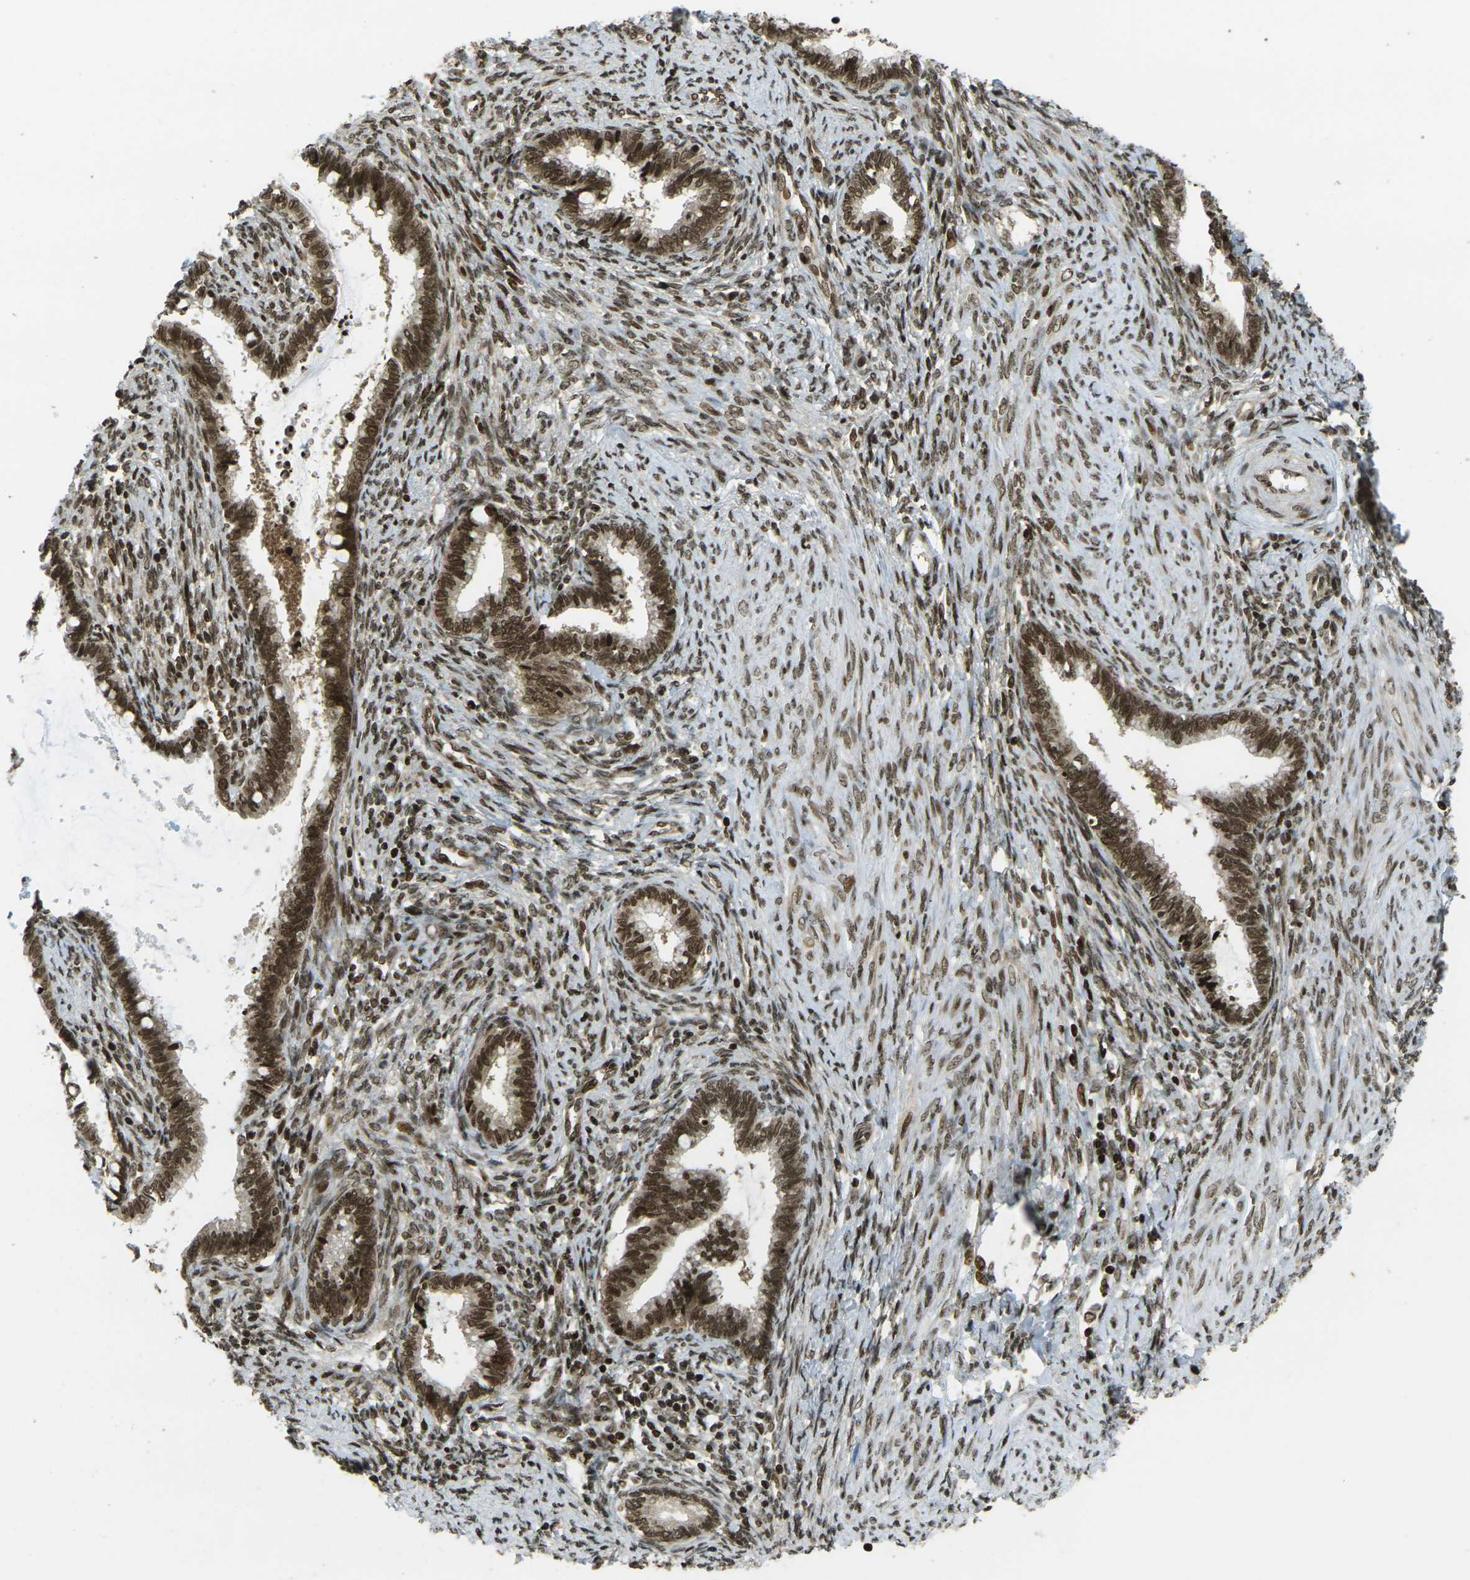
{"staining": {"intensity": "strong", "quantity": ">75%", "location": "cytoplasmic/membranous,nuclear"}, "tissue": "cervical cancer", "cell_type": "Tumor cells", "image_type": "cancer", "snomed": [{"axis": "morphology", "description": "Adenocarcinoma, NOS"}, {"axis": "topography", "description": "Cervix"}], "caption": "DAB immunohistochemical staining of human cervical cancer demonstrates strong cytoplasmic/membranous and nuclear protein positivity in about >75% of tumor cells. (Brightfield microscopy of DAB IHC at high magnification).", "gene": "RUVBL2", "patient": {"sex": "female", "age": 44}}